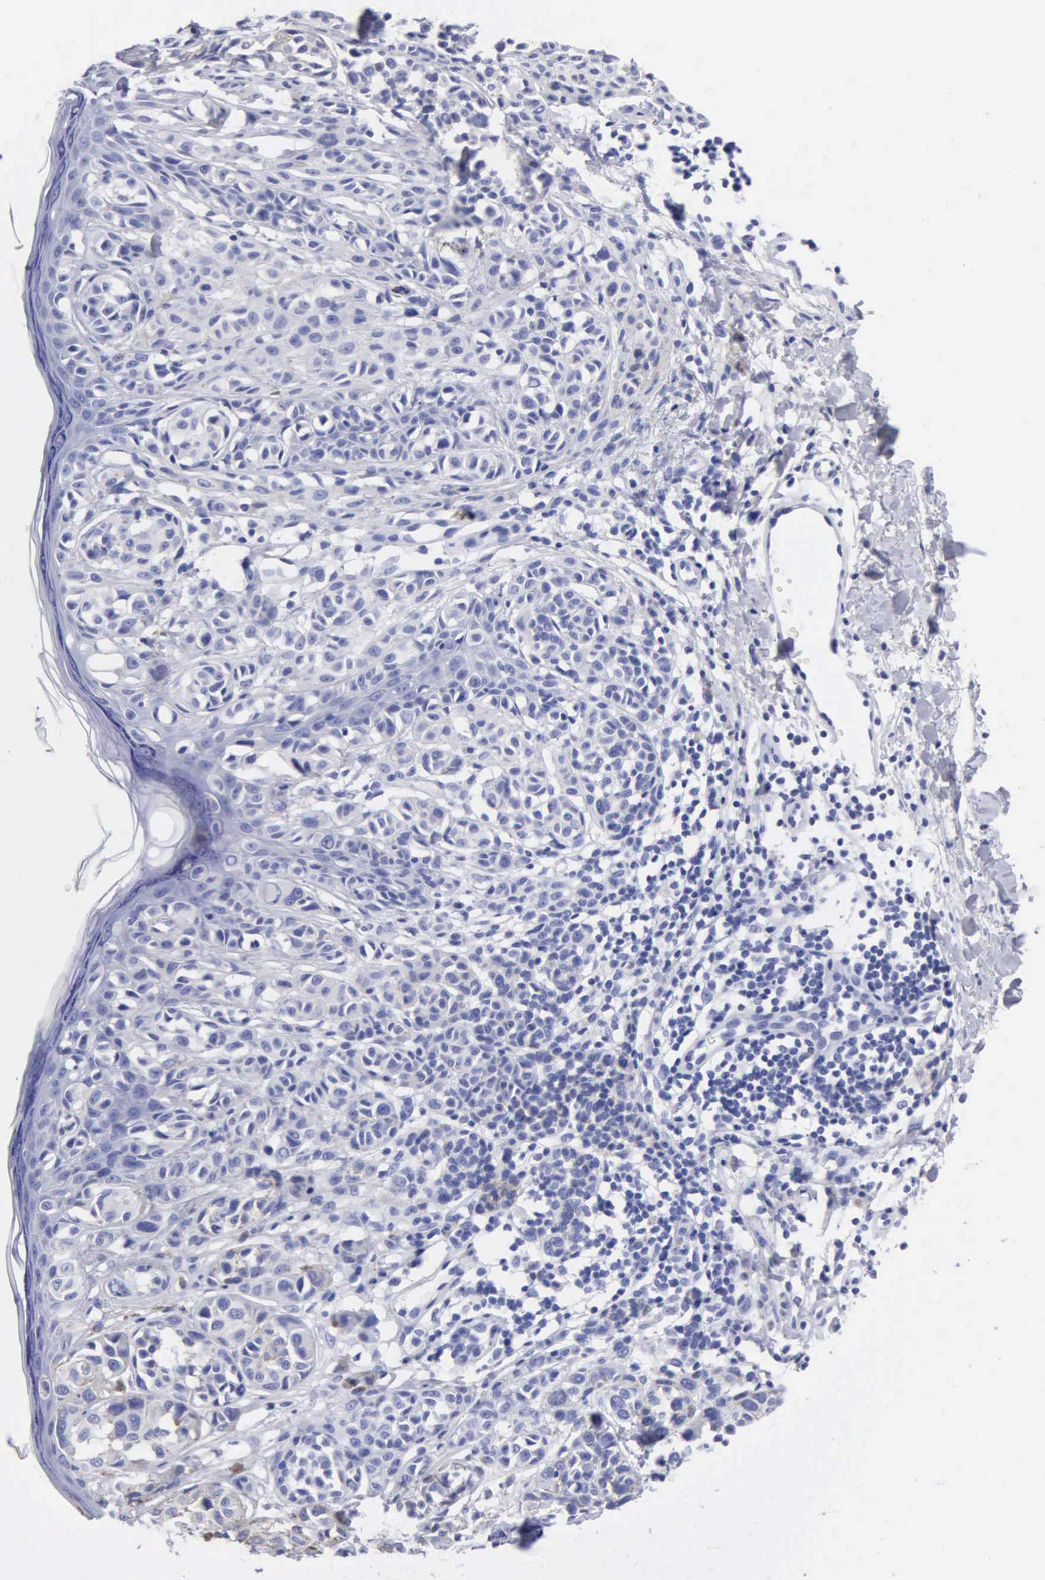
{"staining": {"intensity": "negative", "quantity": "none", "location": "none"}, "tissue": "melanoma", "cell_type": "Tumor cells", "image_type": "cancer", "snomed": [{"axis": "morphology", "description": "Malignant melanoma, NOS"}, {"axis": "topography", "description": "Skin"}], "caption": "Tumor cells show no significant protein positivity in malignant melanoma.", "gene": "CYP19A1", "patient": {"sex": "male", "age": 40}}